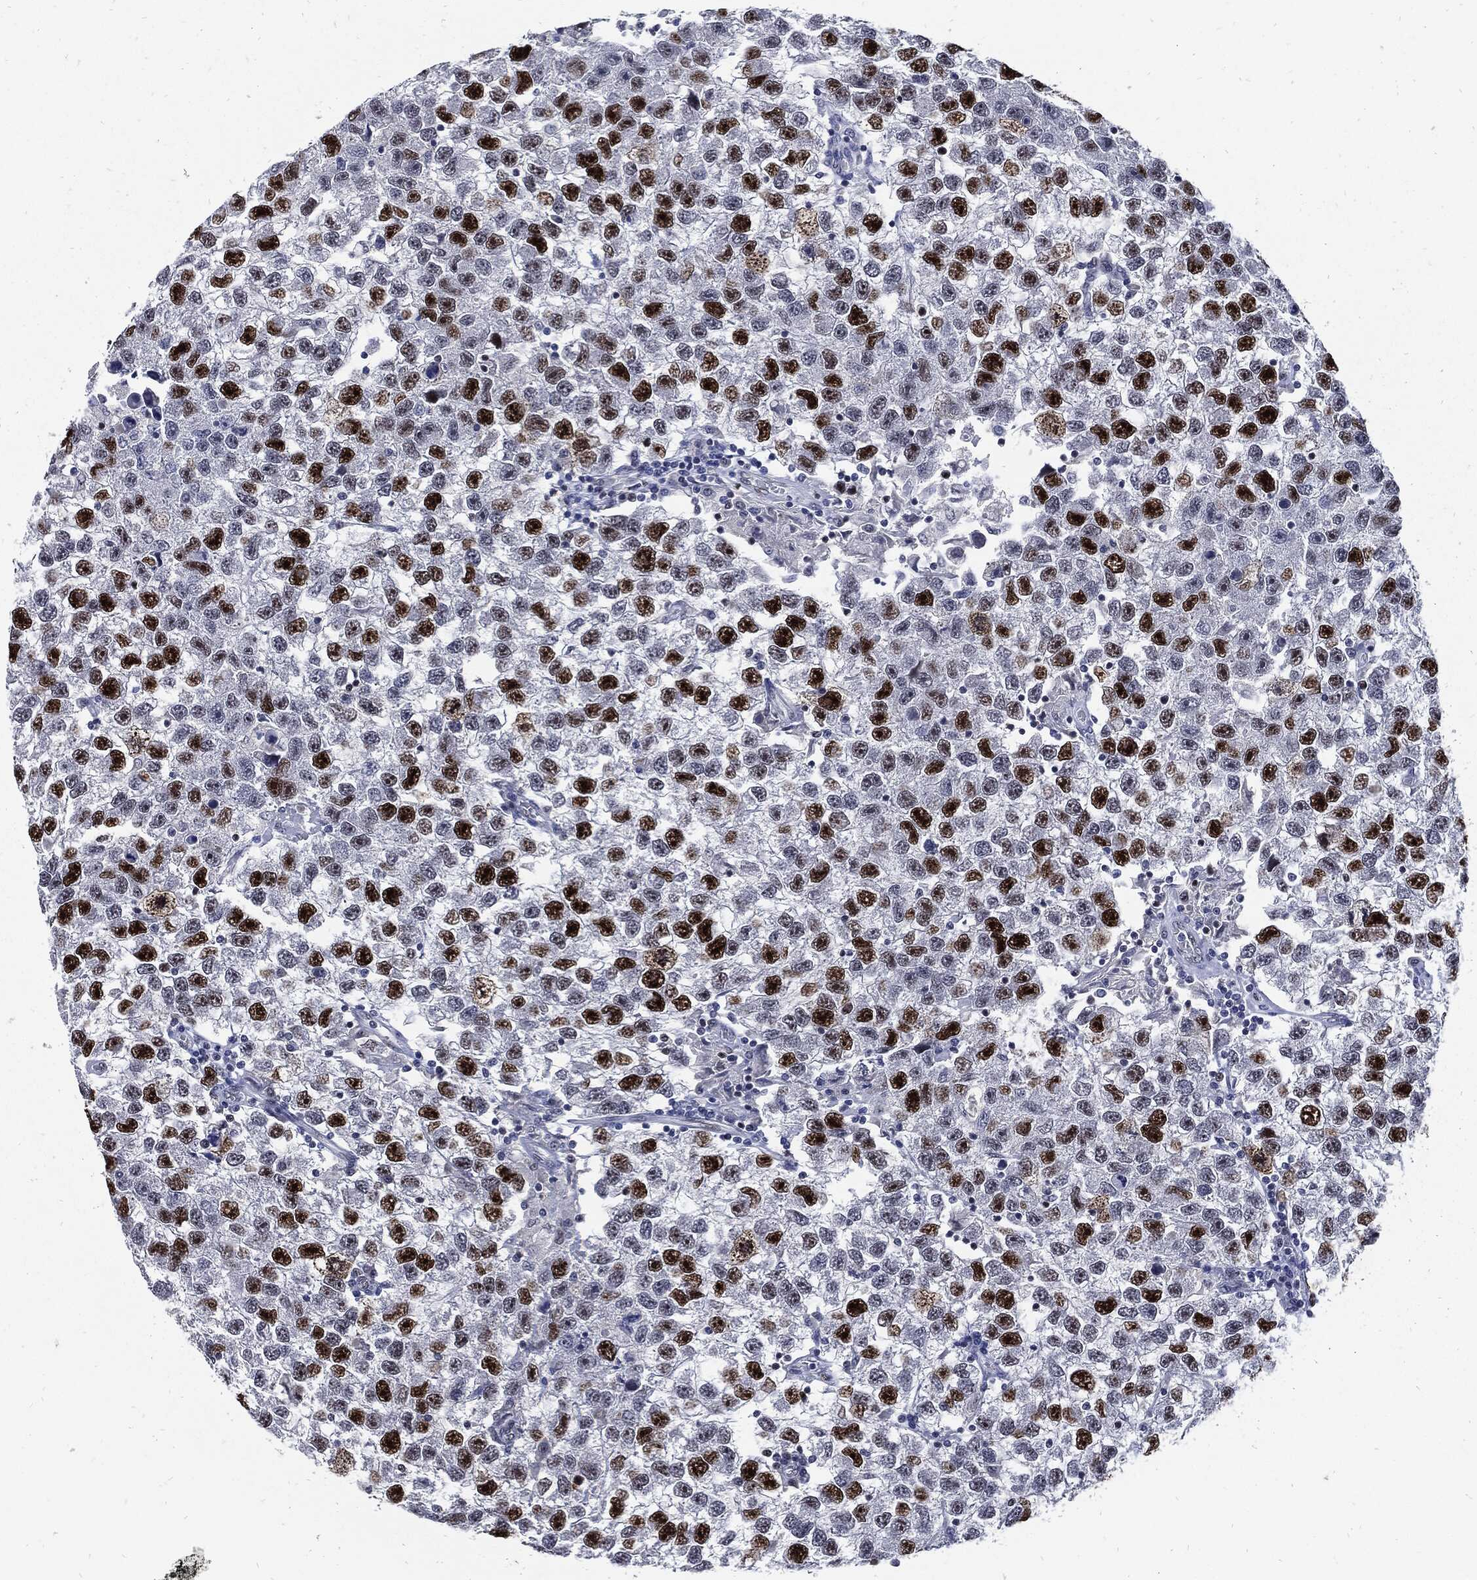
{"staining": {"intensity": "strong", "quantity": "25%-75%", "location": "nuclear"}, "tissue": "testis cancer", "cell_type": "Tumor cells", "image_type": "cancer", "snomed": [{"axis": "morphology", "description": "Seminoma, NOS"}, {"axis": "topography", "description": "Testis"}], "caption": "Testis cancer (seminoma) stained for a protein (brown) displays strong nuclear positive expression in about 25%-75% of tumor cells.", "gene": "NBN", "patient": {"sex": "male", "age": 26}}